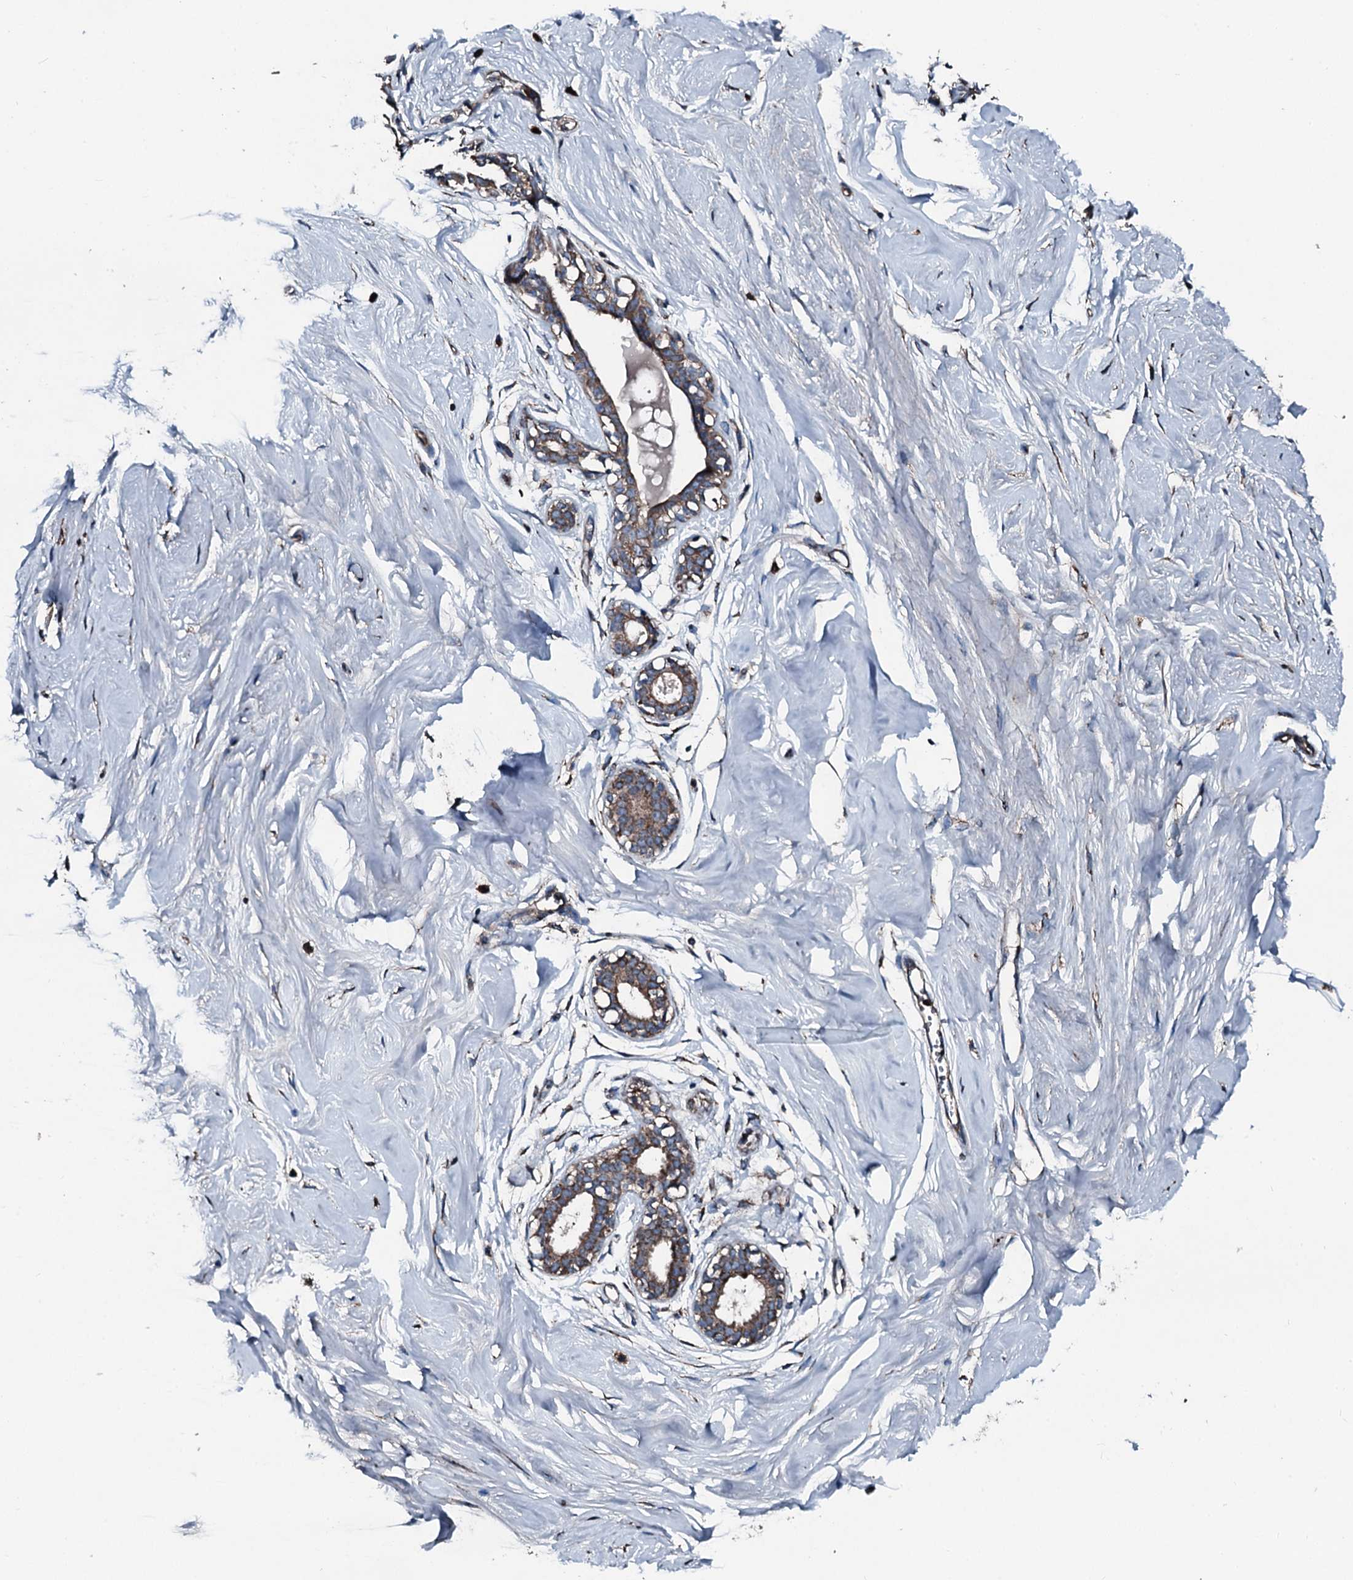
{"staining": {"intensity": "negative", "quantity": "none", "location": "none"}, "tissue": "breast", "cell_type": "Adipocytes", "image_type": "normal", "snomed": [{"axis": "morphology", "description": "Normal tissue, NOS"}, {"axis": "morphology", "description": "Adenoma, NOS"}, {"axis": "topography", "description": "Breast"}], "caption": "Breast stained for a protein using immunohistochemistry (IHC) displays no expression adipocytes.", "gene": "ACSS3", "patient": {"sex": "female", "age": 23}}